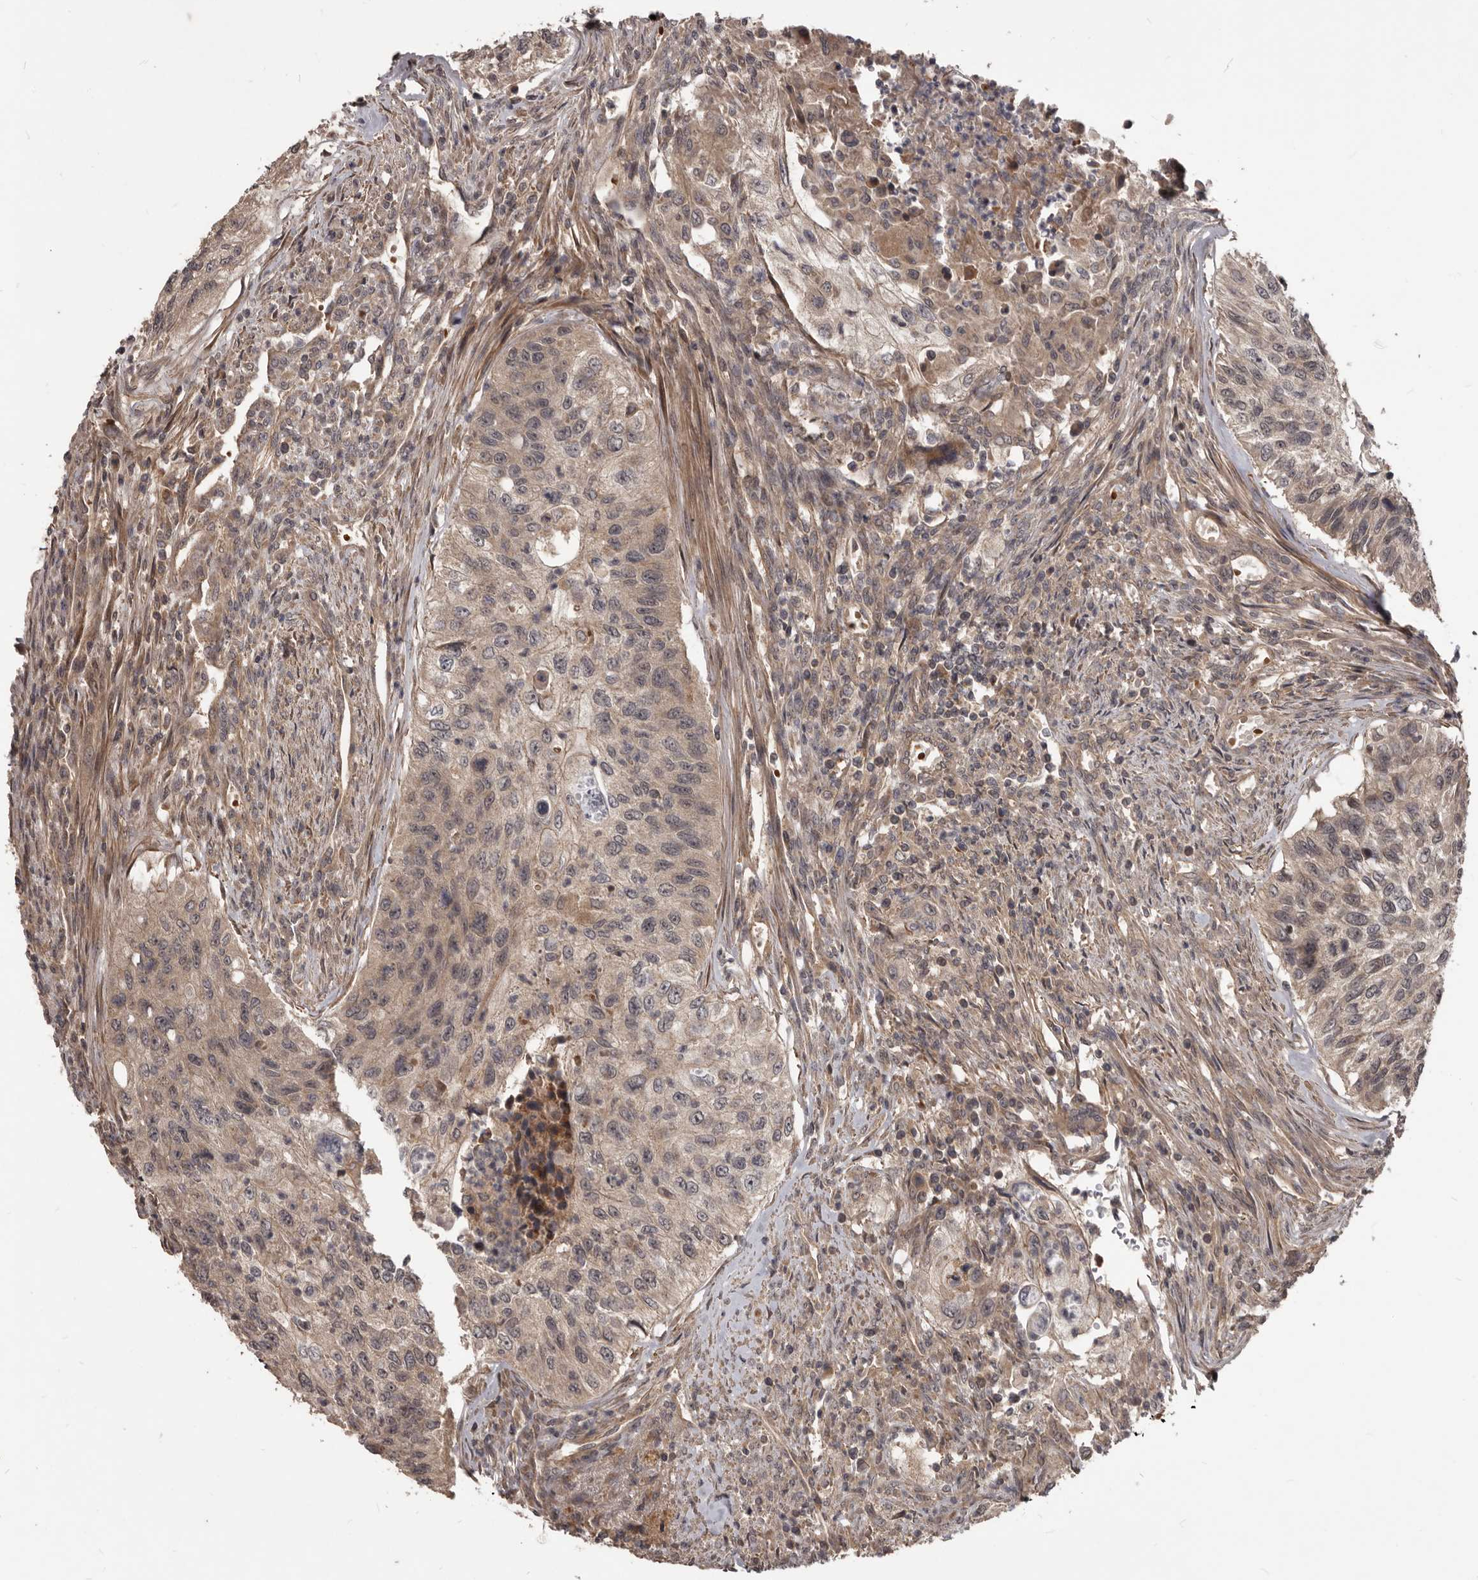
{"staining": {"intensity": "weak", "quantity": "25%-75%", "location": "cytoplasmic/membranous"}, "tissue": "urothelial cancer", "cell_type": "Tumor cells", "image_type": "cancer", "snomed": [{"axis": "morphology", "description": "Urothelial carcinoma, High grade"}, {"axis": "topography", "description": "Urinary bladder"}], "caption": "About 25%-75% of tumor cells in urothelial cancer demonstrate weak cytoplasmic/membranous protein expression as visualized by brown immunohistochemical staining.", "gene": "GABPB2", "patient": {"sex": "female", "age": 60}}